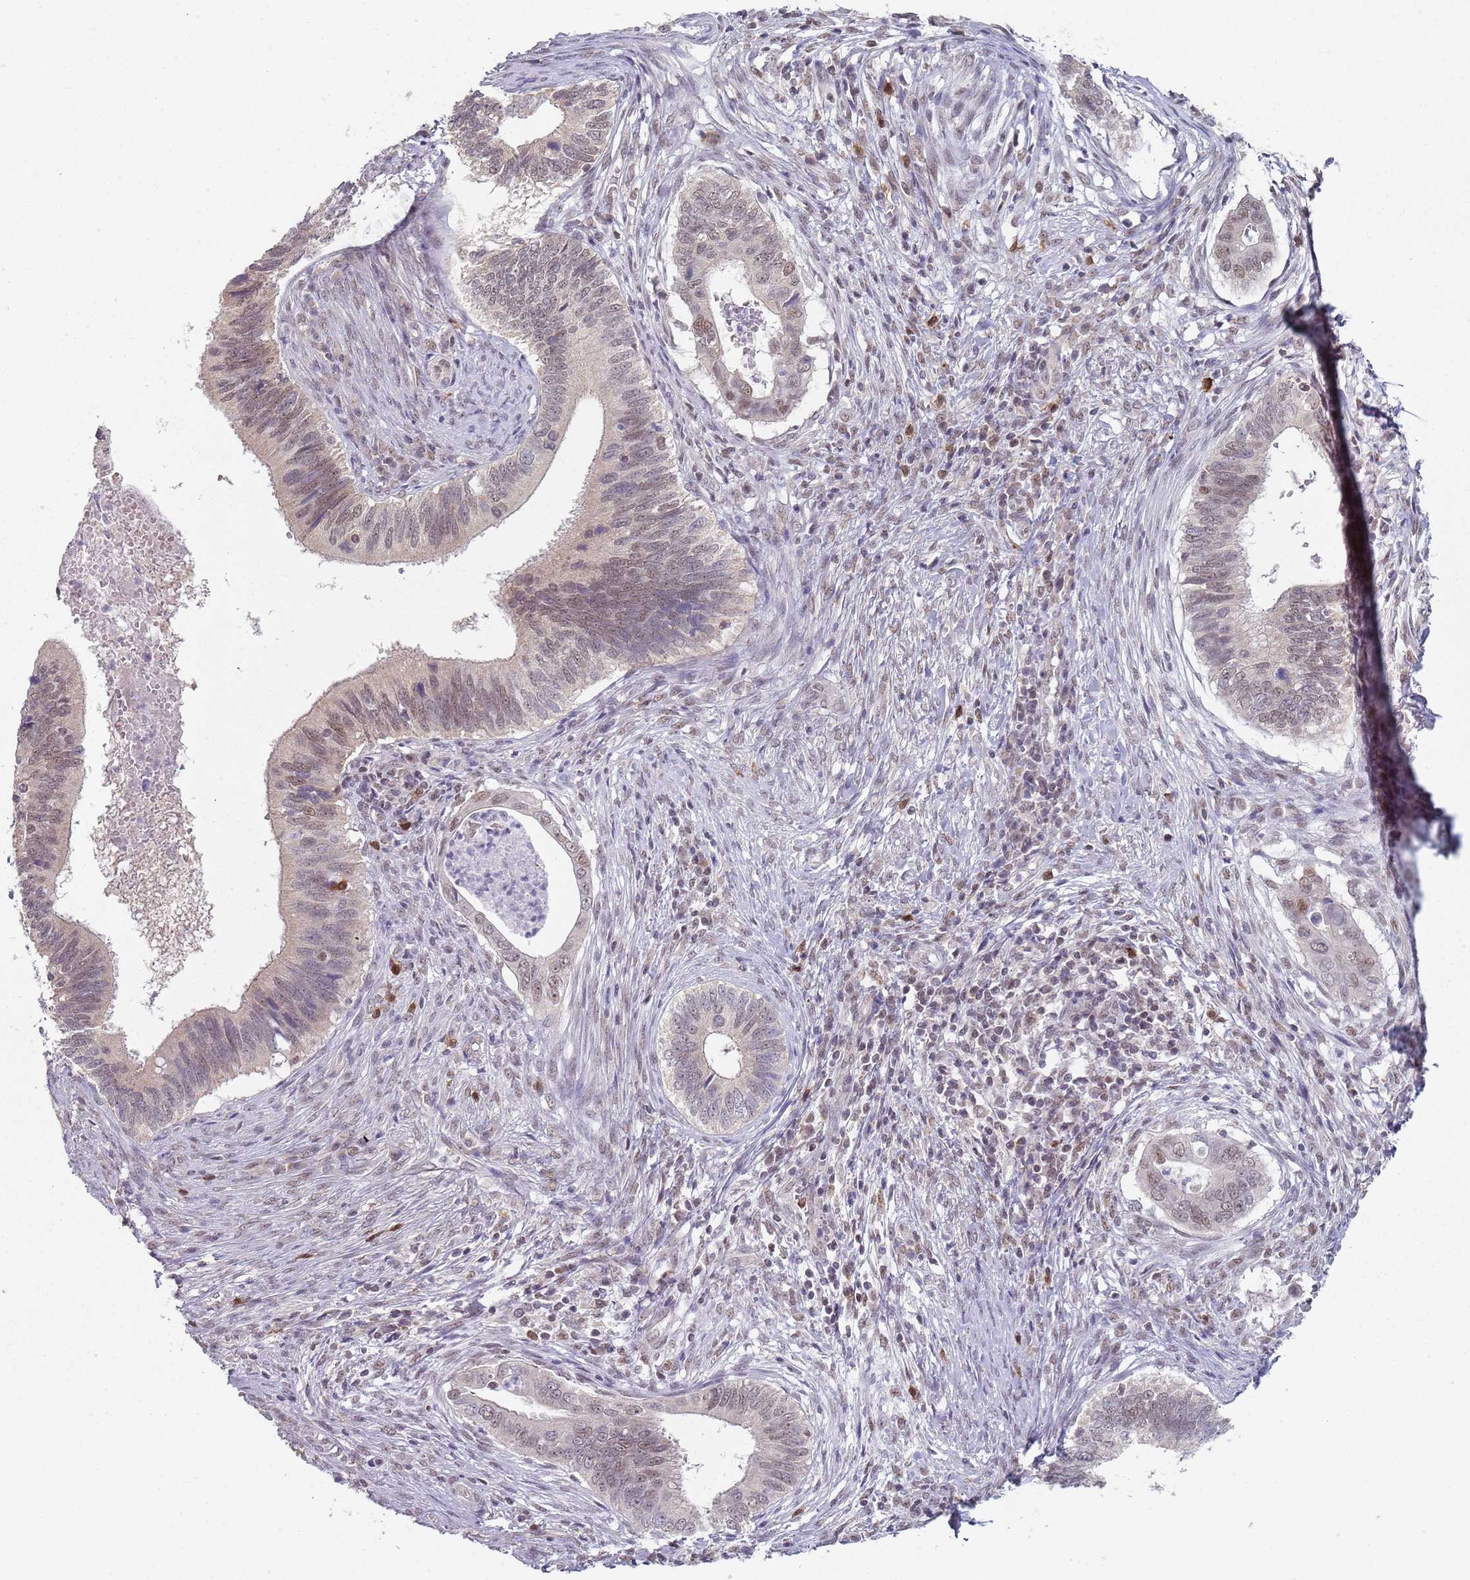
{"staining": {"intensity": "weak", "quantity": "<25%", "location": "nuclear"}, "tissue": "cervical cancer", "cell_type": "Tumor cells", "image_type": "cancer", "snomed": [{"axis": "morphology", "description": "Adenocarcinoma, NOS"}, {"axis": "topography", "description": "Cervix"}], "caption": "This is an immunohistochemistry (IHC) image of cervical adenocarcinoma. There is no positivity in tumor cells.", "gene": "SMARCAL1", "patient": {"sex": "female", "age": 42}}